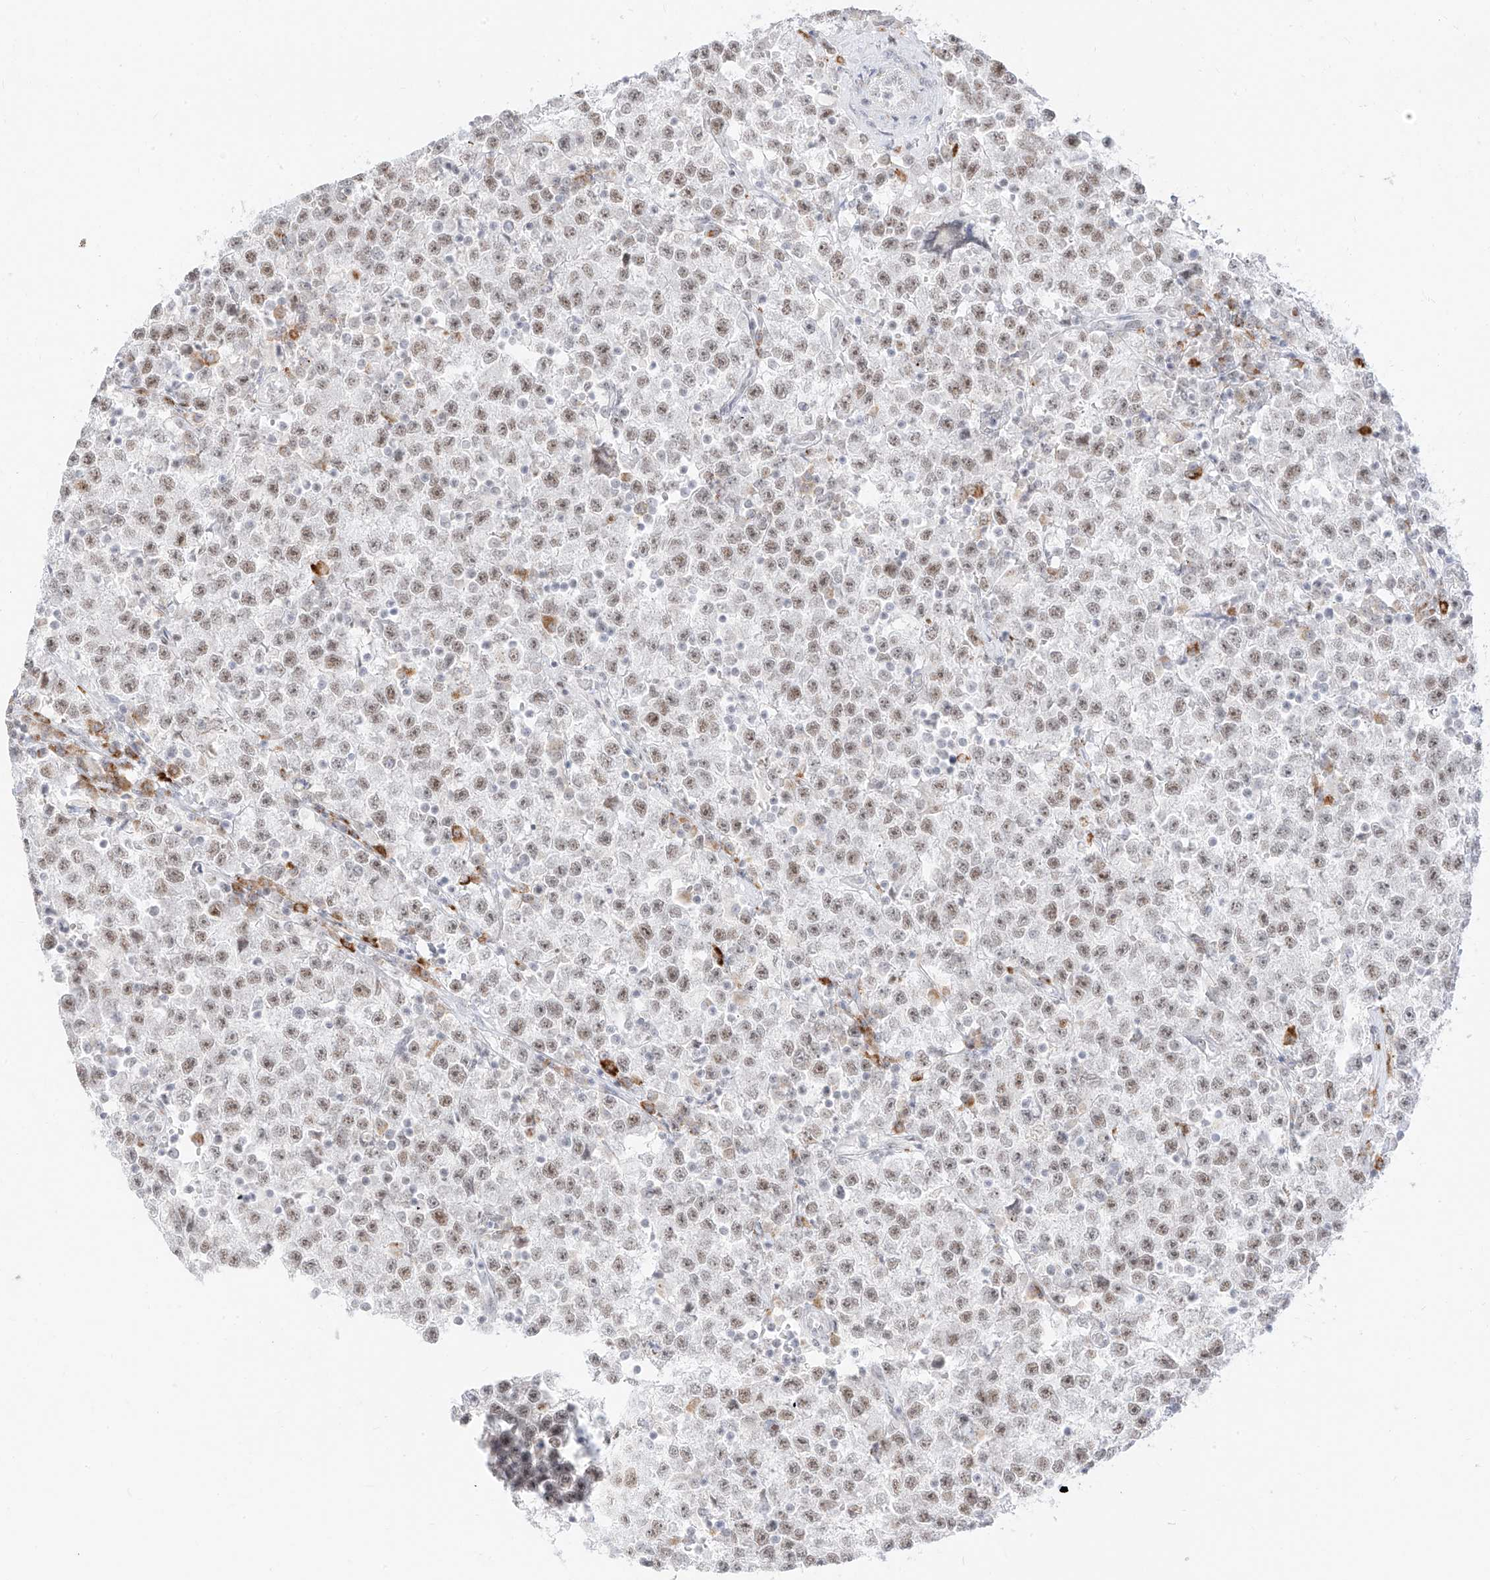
{"staining": {"intensity": "moderate", "quantity": "25%-75%", "location": "nuclear"}, "tissue": "testis cancer", "cell_type": "Tumor cells", "image_type": "cancer", "snomed": [{"axis": "morphology", "description": "Seminoma, NOS"}, {"axis": "topography", "description": "Testis"}], "caption": "Tumor cells display medium levels of moderate nuclear positivity in approximately 25%-75% of cells in seminoma (testis). The protein of interest is stained brown, and the nuclei are stained in blue (DAB (3,3'-diaminobenzidine) IHC with brightfield microscopy, high magnification).", "gene": "SUPT5H", "patient": {"sex": "male", "age": 22}}